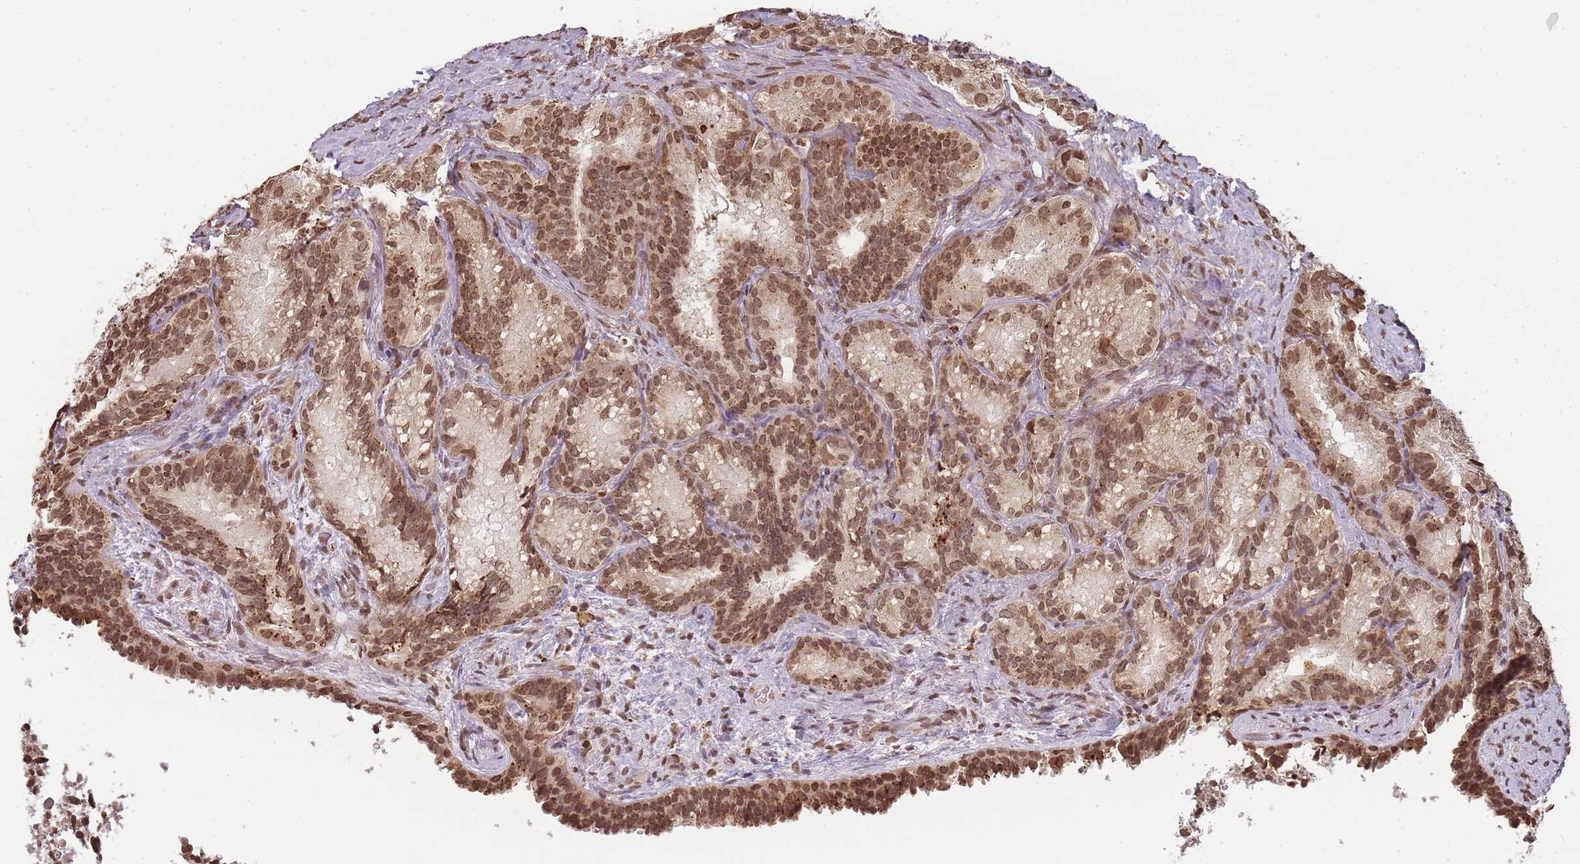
{"staining": {"intensity": "moderate", "quantity": ">75%", "location": "nuclear"}, "tissue": "seminal vesicle", "cell_type": "Glandular cells", "image_type": "normal", "snomed": [{"axis": "morphology", "description": "Normal tissue, NOS"}, {"axis": "topography", "description": "Seminal veicle"}], "caption": "Immunohistochemical staining of unremarkable human seminal vesicle displays moderate nuclear protein expression in approximately >75% of glandular cells.", "gene": "WWTR1", "patient": {"sex": "male", "age": 58}}